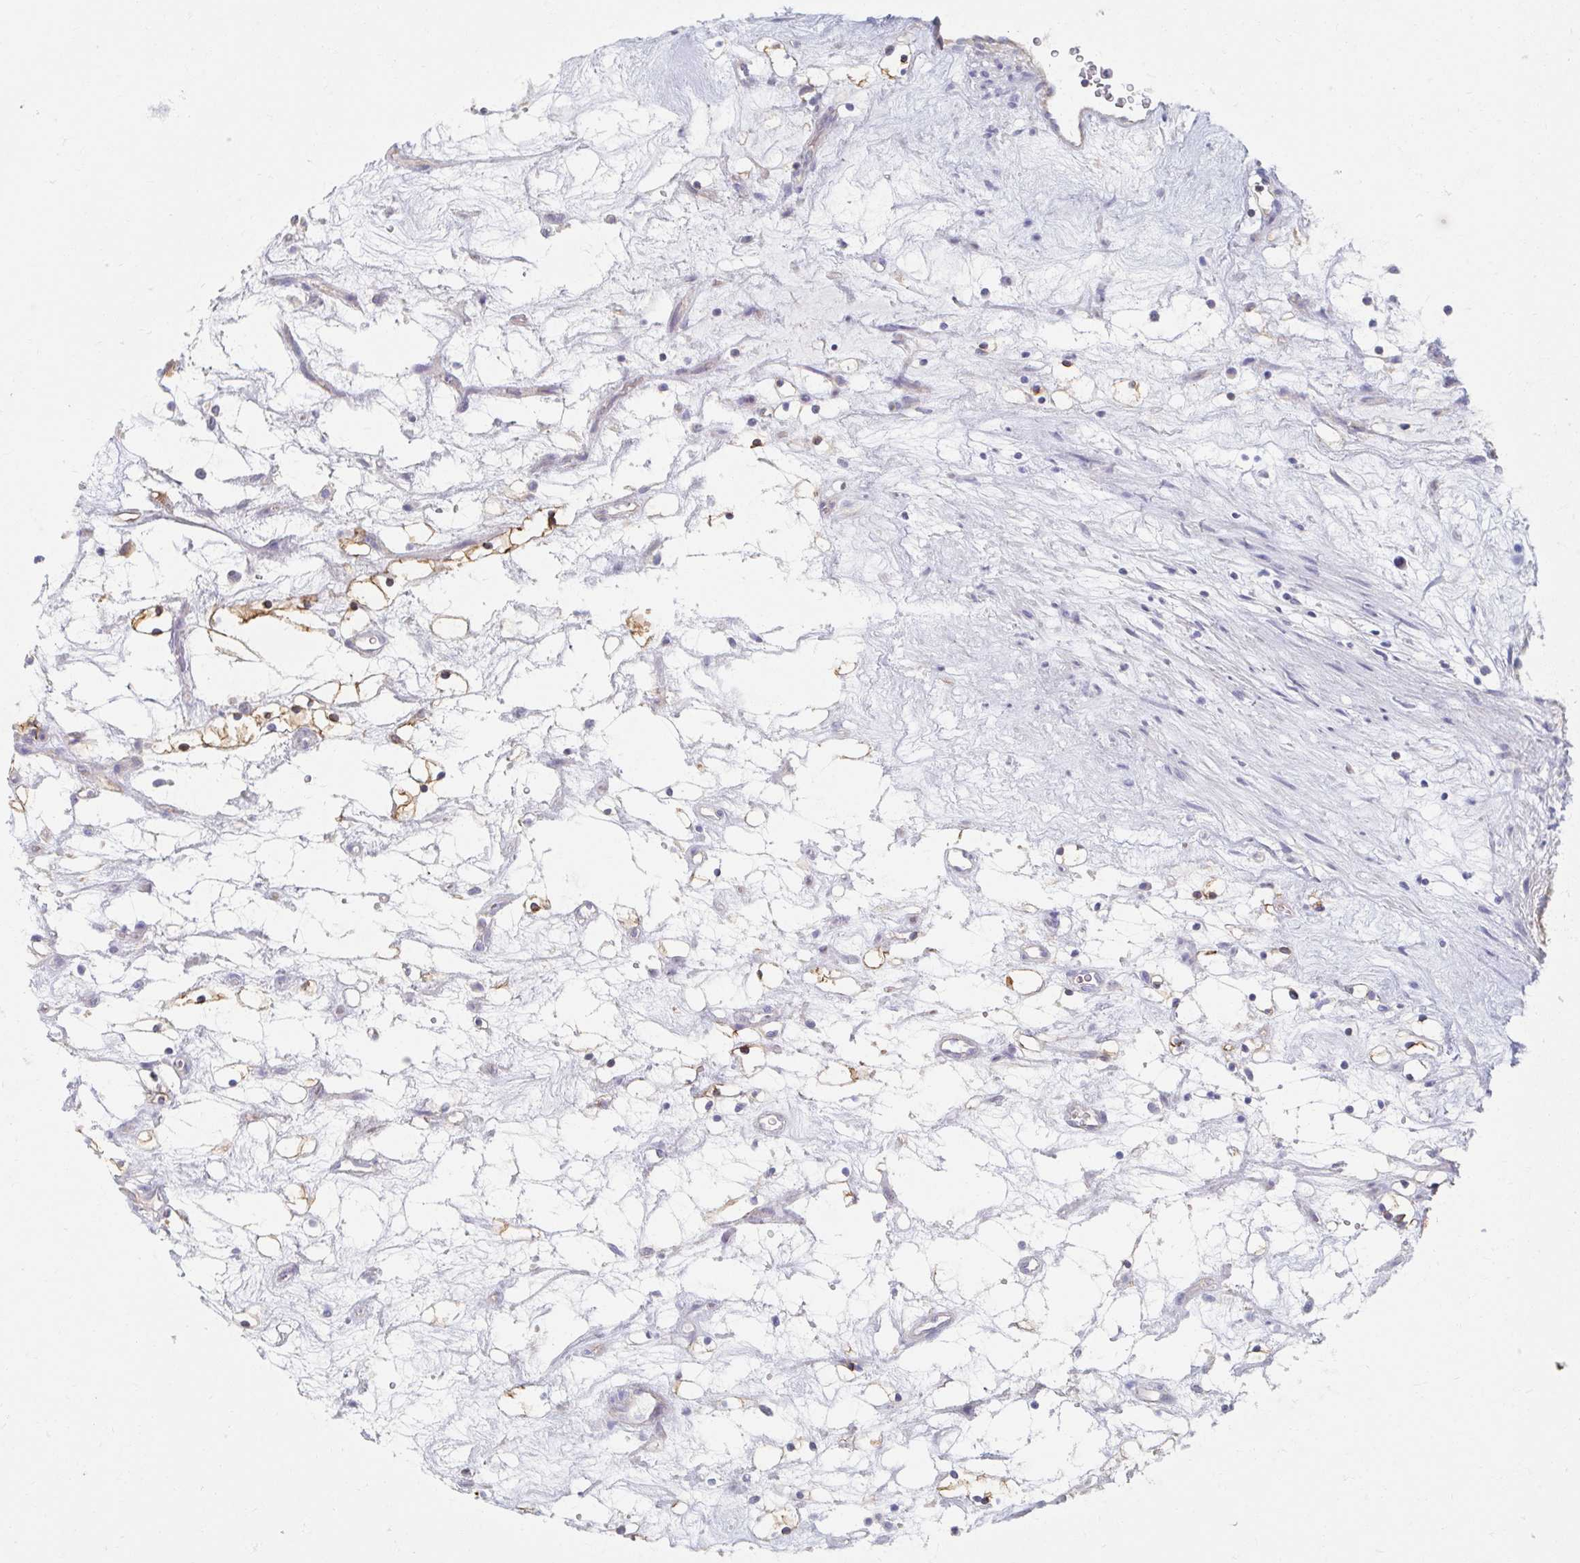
{"staining": {"intensity": "moderate", "quantity": "<25%", "location": "cytoplasmic/membranous"}, "tissue": "renal cancer", "cell_type": "Tumor cells", "image_type": "cancer", "snomed": [{"axis": "morphology", "description": "Adenocarcinoma, NOS"}, {"axis": "topography", "description": "Kidney"}], "caption": "Brown immunohistochemical staining in renal adenocarcinoma reveals moderate cytoplasmic/membranous positivity in approximately <25% of tumor cells.", "gene": "MYLK2", "patient": {"sex": "female", "age": 69}}